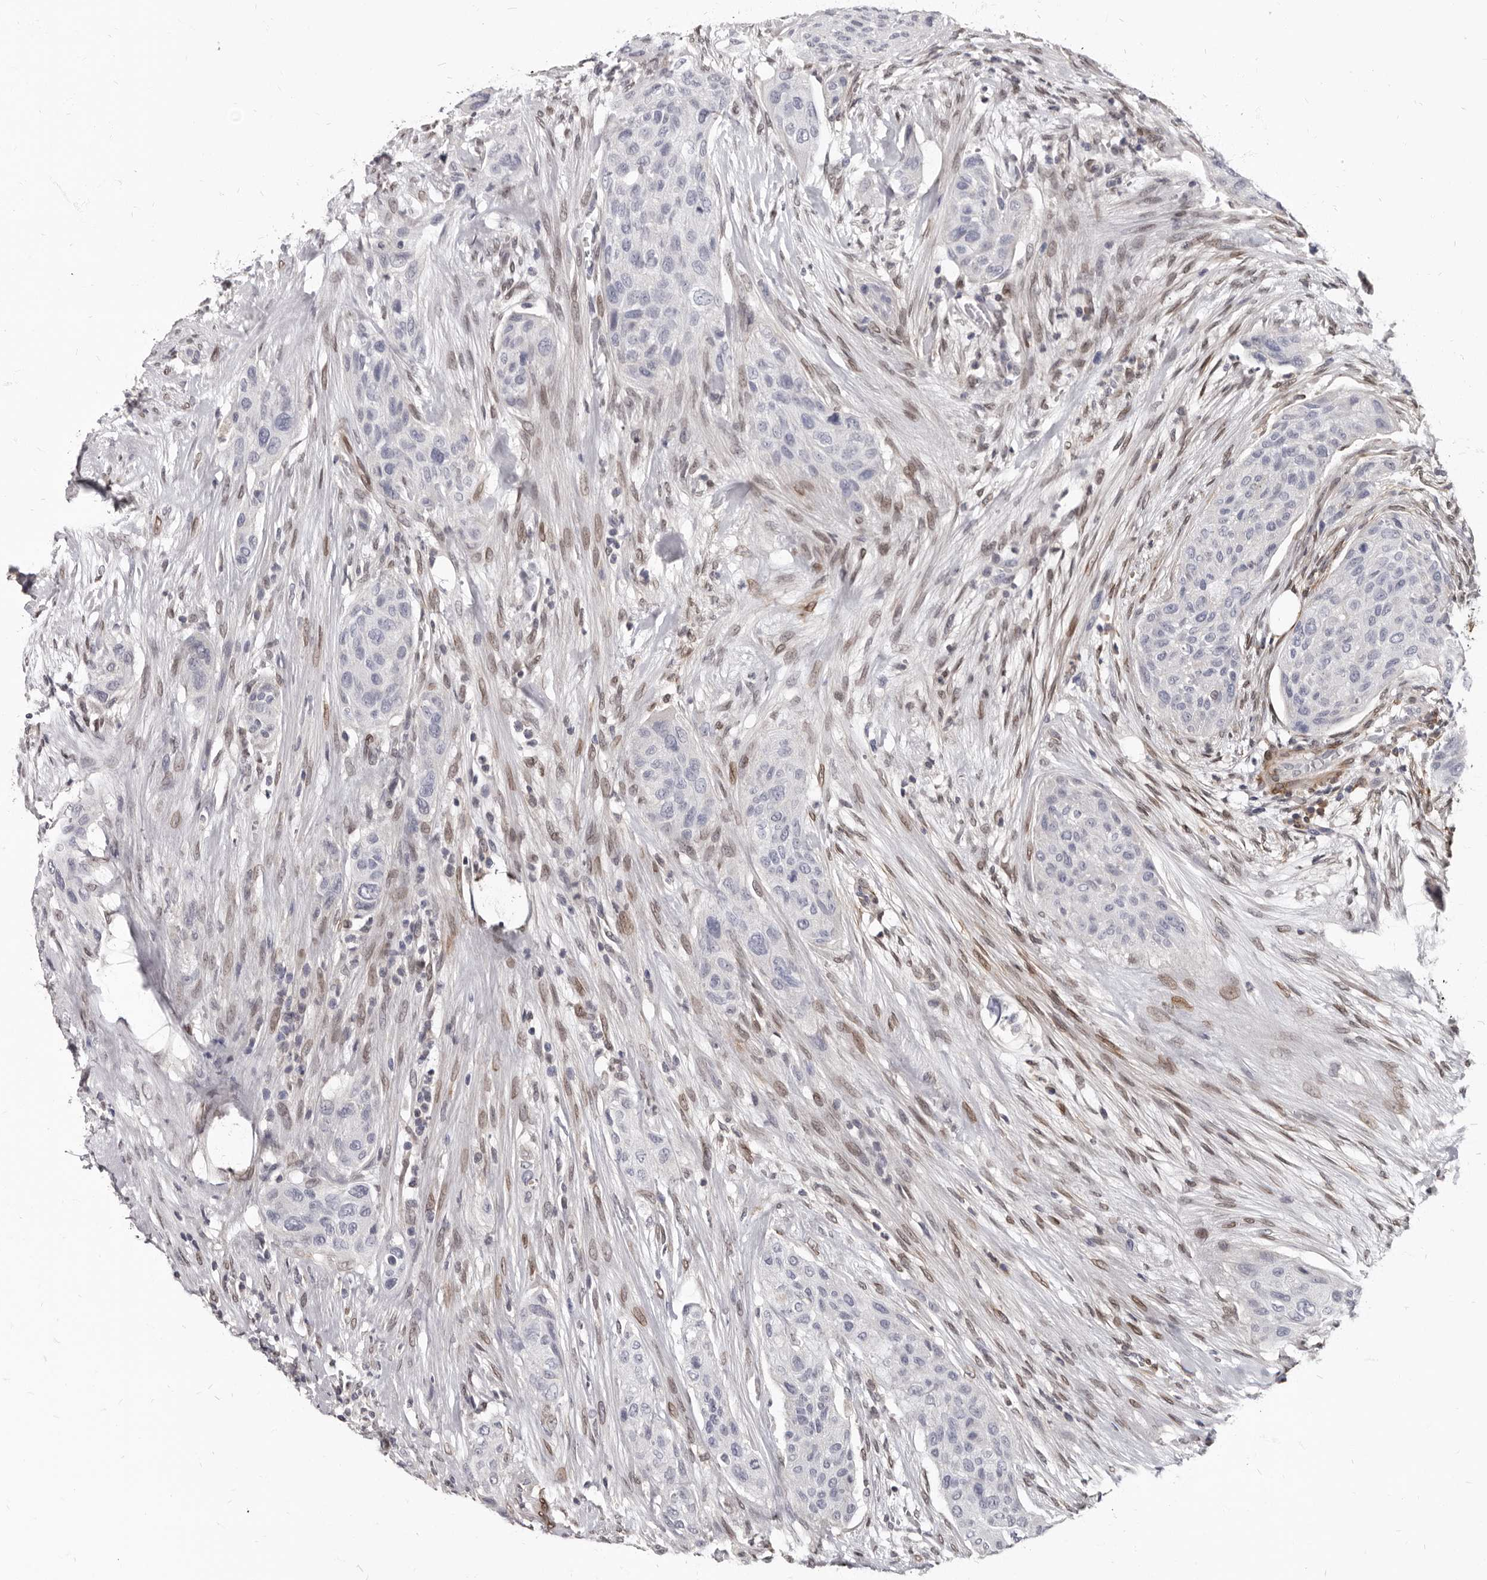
{"staining": {"intensity": "negative", "quantity": "none", "location": "none"}, "tissue": "urothelial cancer", "cell_type": "Tumor cells", "image_type": "cancer", "snomed": [{"axis": "morphology", "description": "Urothelial carcinoma, High grade"}, {"axis": "topography", "description": "Urinary bladder"}], "caption": "This micrograph is of urothelial cancer stained with immunohistochemistry to label a protein in brown with the nuclei are counter-stained blue. There is no positivity in tumor cells.", "gene": "MRGPRF", "patient": {"sex": "male", "age": 35}}